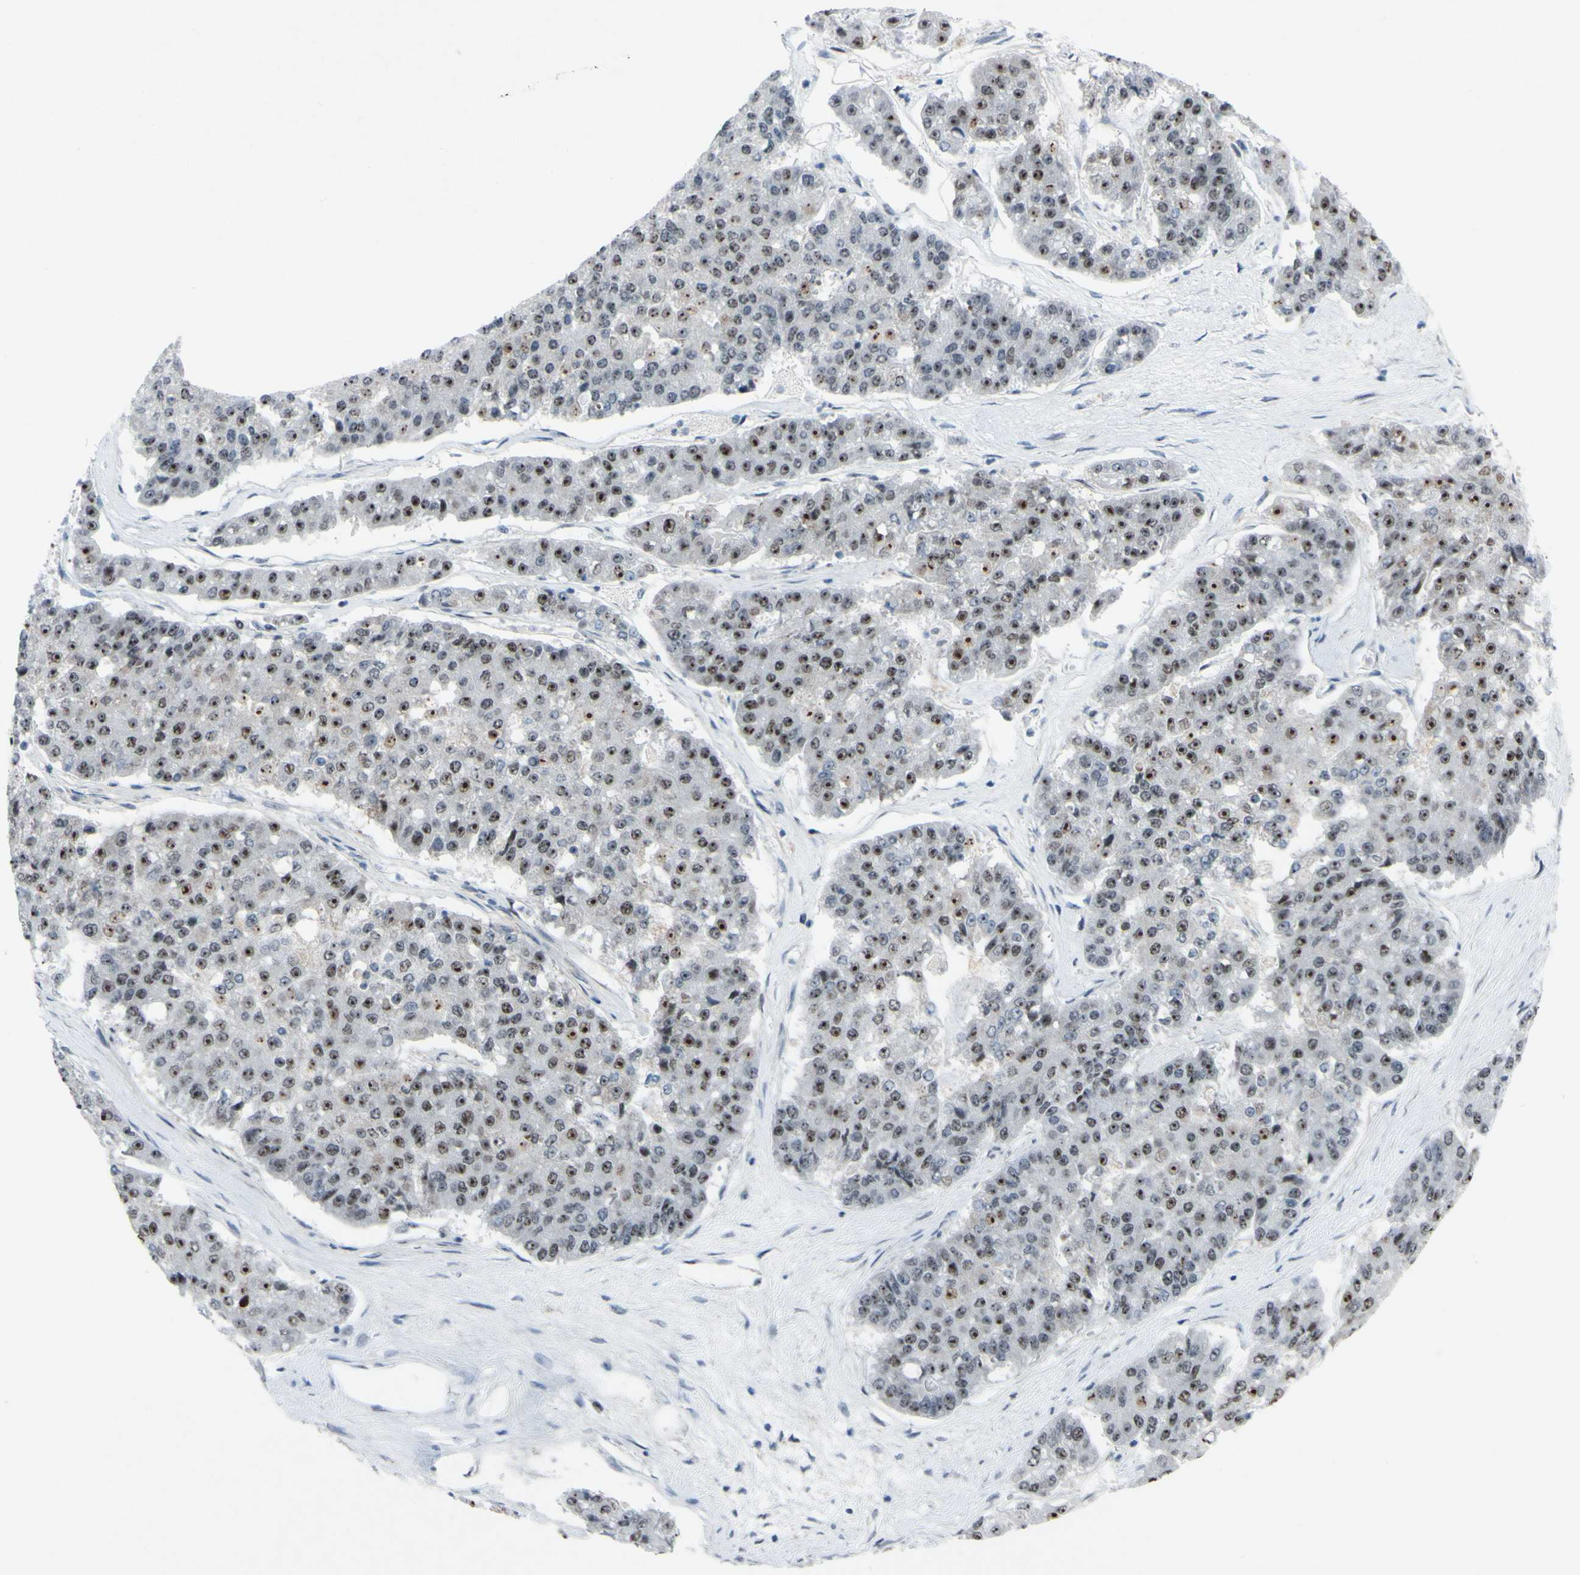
{"staining": {"intensity": "weak", "quantity": ">75%", "location": "nuclear"}, "tissue": "pancreatic cancer", "cell_type": "Tumor cells", "image_type": "cancer", "snomed": [{"axis": "morphology", "description": "Adenocarcinoma, NOS"}, {"axis": "topography", "description": "Pancreas"}], "caption": "Brown immunohistochemical staining in human adenocarcinoma (pancreatic) exhibits weak nuclear positivity in about >75% of tumor cells. Nuclei are stained in blue.", "gene": "POLR1A", "patient": {"sex": "male", "age": 50}}